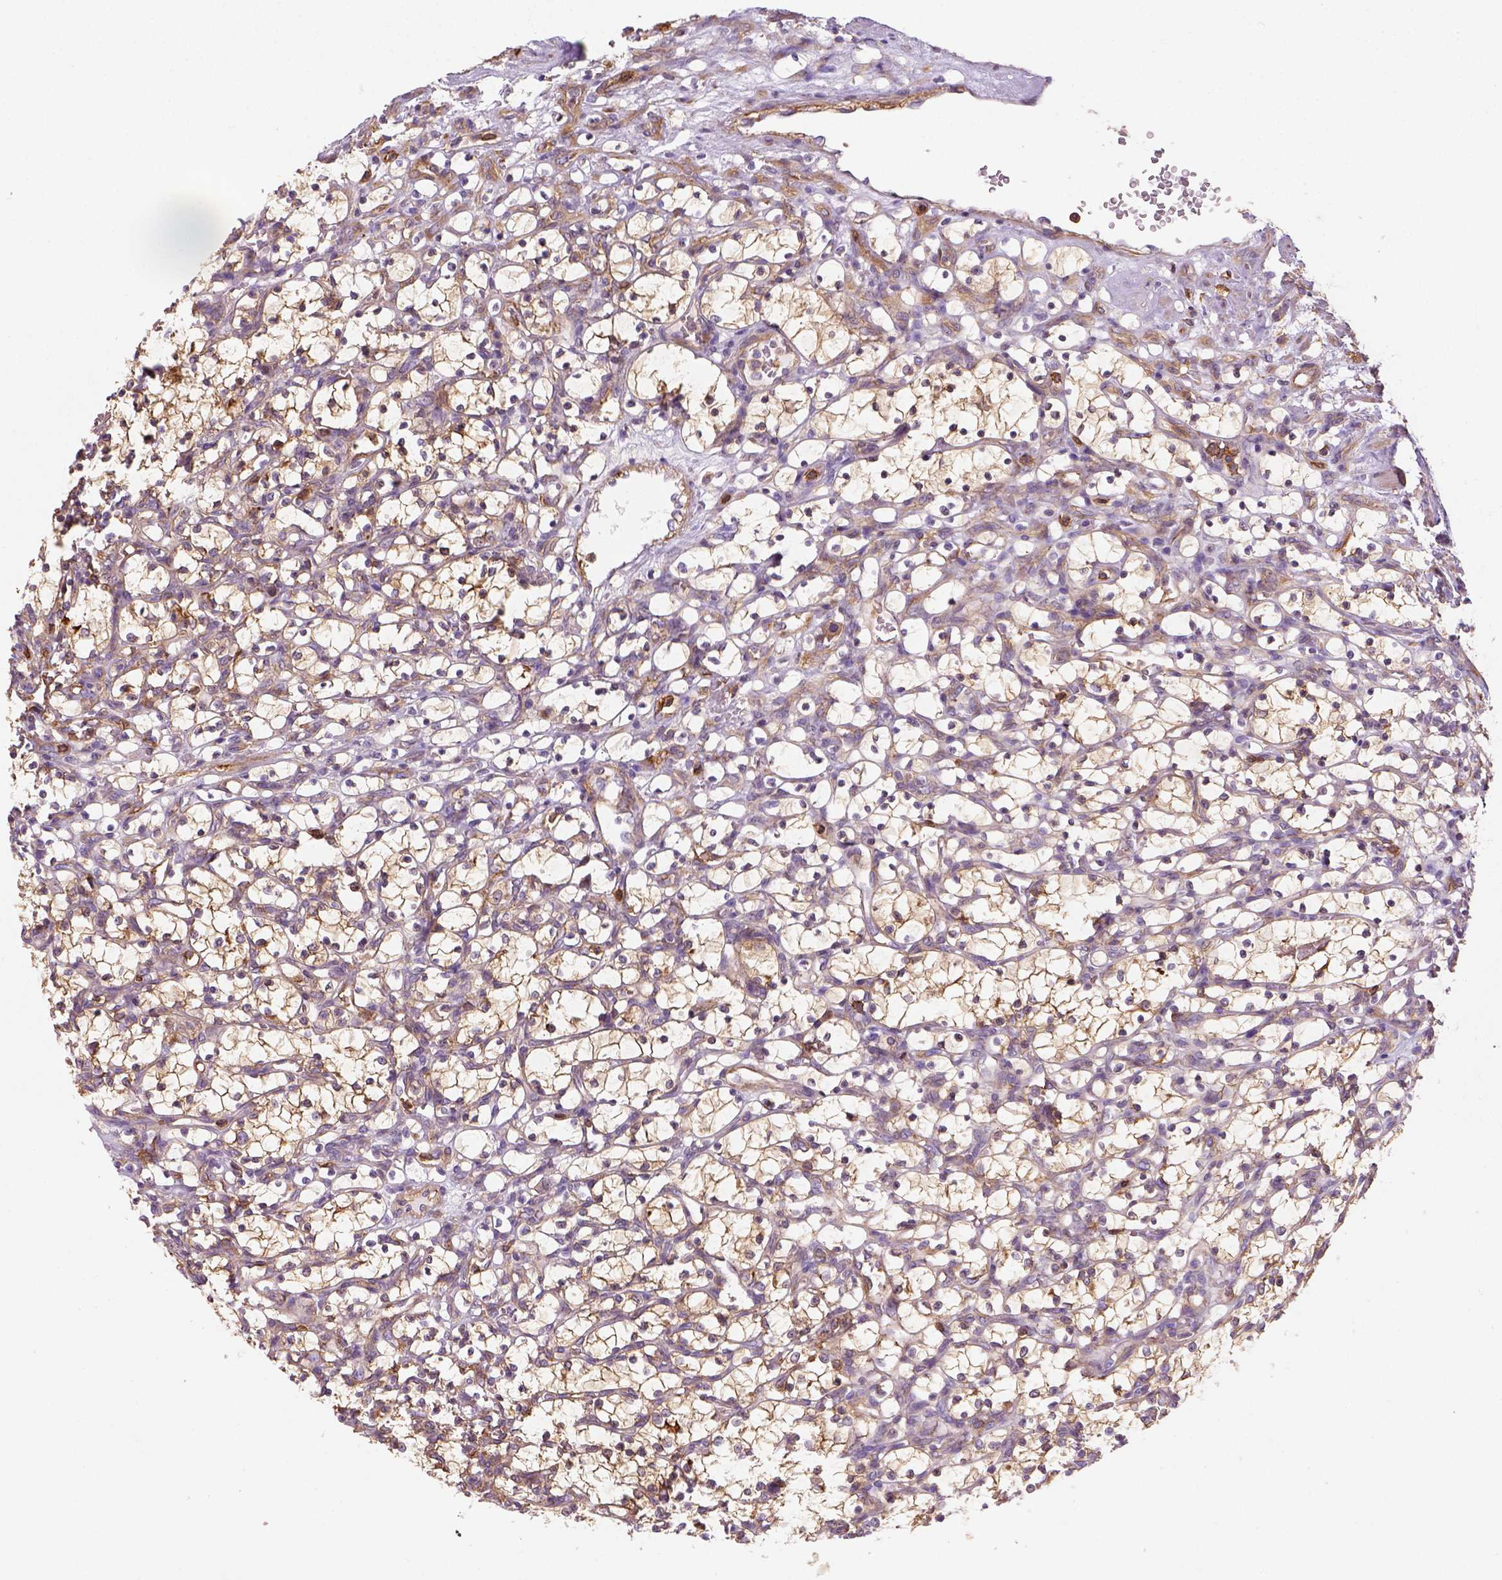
{"staining": {"intensity": "strong", "quantity": ">75%", "location": "cytoplasmic/membranous"}, "tissue": "renal cancer", "cell_type": "Tumor cells", "image_type": "cancer", "snomed": [{"axis": "morphology", "description": "Adenocarcinoma, NOS"}, {"axis": "topography", "description": "Kidney"}], "caption": "Immunohistochemistry photomicrograph of neoplastic tissue: renal adenocarcinoma stained using immunohistochemistry shows high levels of strong protein expression localized specifically in the cytoplasmic/membranous of tumor cells, appearing as a cytoplasmic/membranous brown color.", "gene": "GPRC5D", "patient": {"sex": "female", "age": 69}}